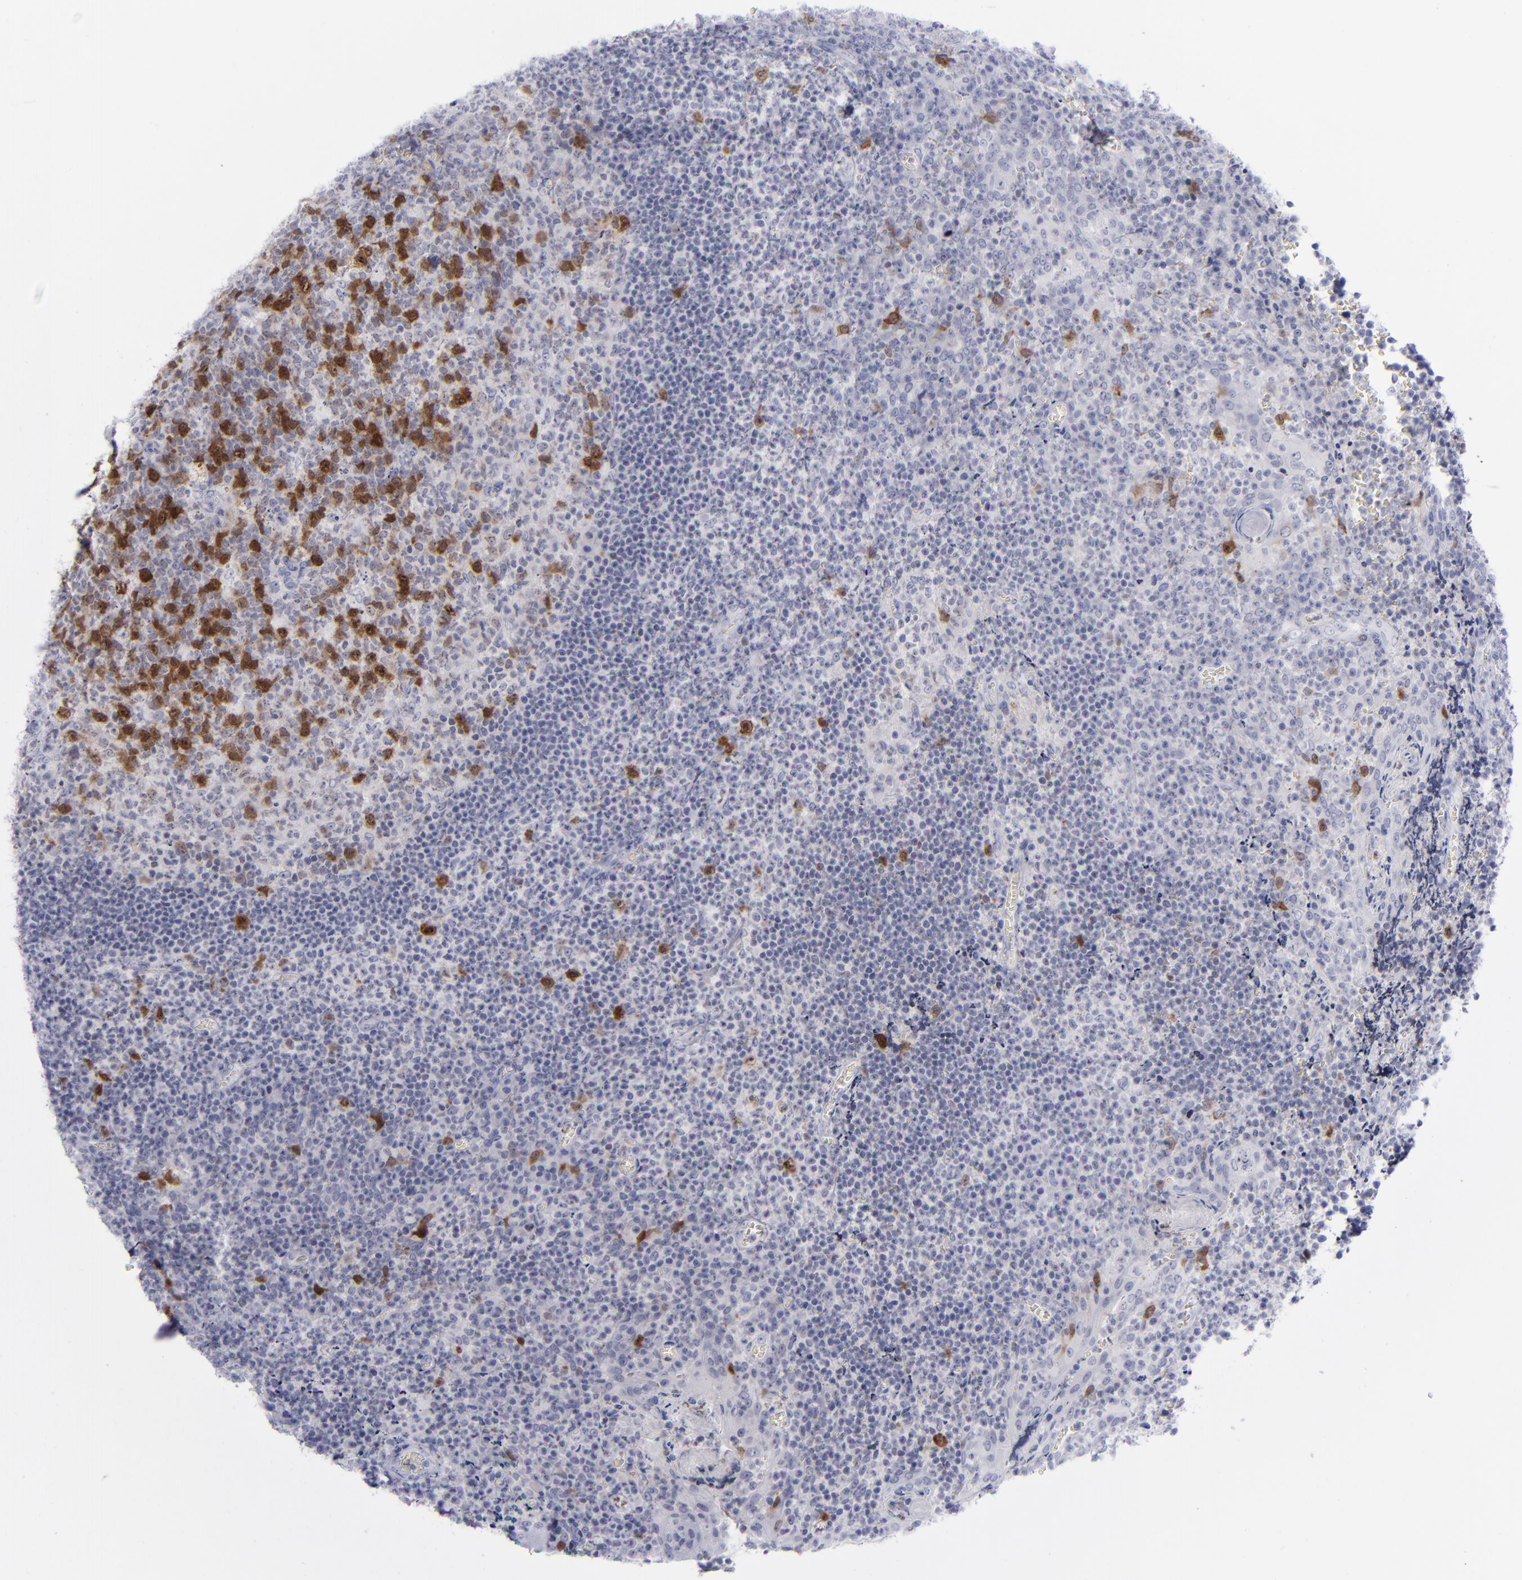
{"staining": {"intensity": "moderate", "quantity": "25%-75%", "location": "cytoplasmic/membranous,nuclear"}, "tissue": "tonsil", "cell_type": "Germinal center cells", "image_type": "normal", "snomed": [{"axis": "morphology", "description": "Normal tissue, NOS"}, {"axis": "topography", "description": "Tonsil"}], "caption": "Moderate cytoplasmic/membranous,nuclear protein expression is seen in about 25%-75% of germinal center cells in tonsil. The staining is performed using DAB brown chromogen to label protein expression. The nuclei are counter-stained blue using hematoxylin.", "gene": "AURKA", "patient": {"sex": "male", "age": 20}}